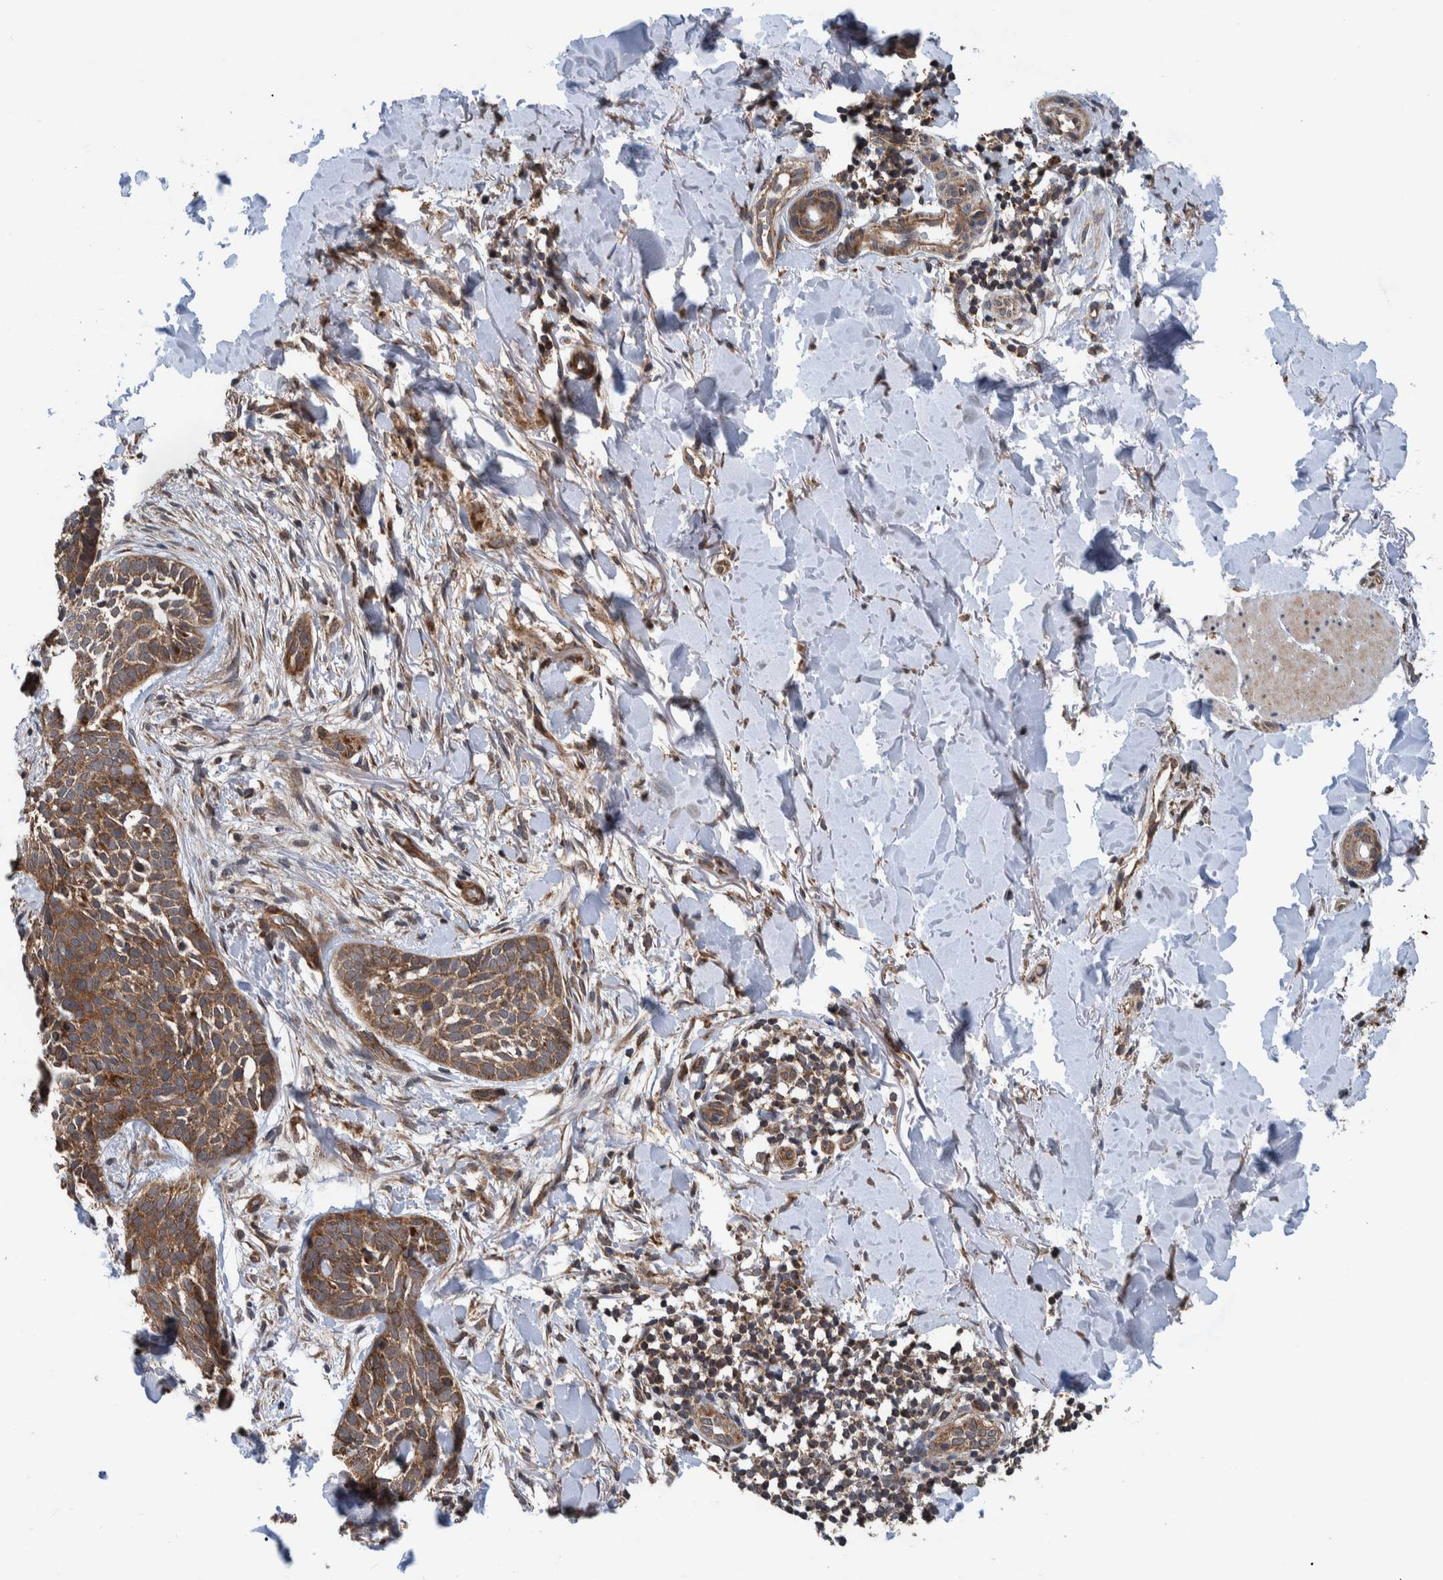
{"staining": {"intensity": "moderate", "quantity": ">75%", "location": "cytoplasmic/membranous"}, "tissue": "skin cancer", "cell_type": "Tumor cells", "image_type": "cancer", "snomed": [{"axis": "morphology", "description": "Normal tissue, NOS"}, {"axis": "morphology", "description": "Basal cell carcinoma"}, {"axis": "topography", "description": "Skin"}], "caption": "About >75% of tumor cells in human basal cell carcinoma (skin) reveal moderate cytoplasmic/membranous protein staining as visualized by brown immunohistochemical staining.", "gene": "MRPS7", "patient": {"sex": "male", "age": 67}}